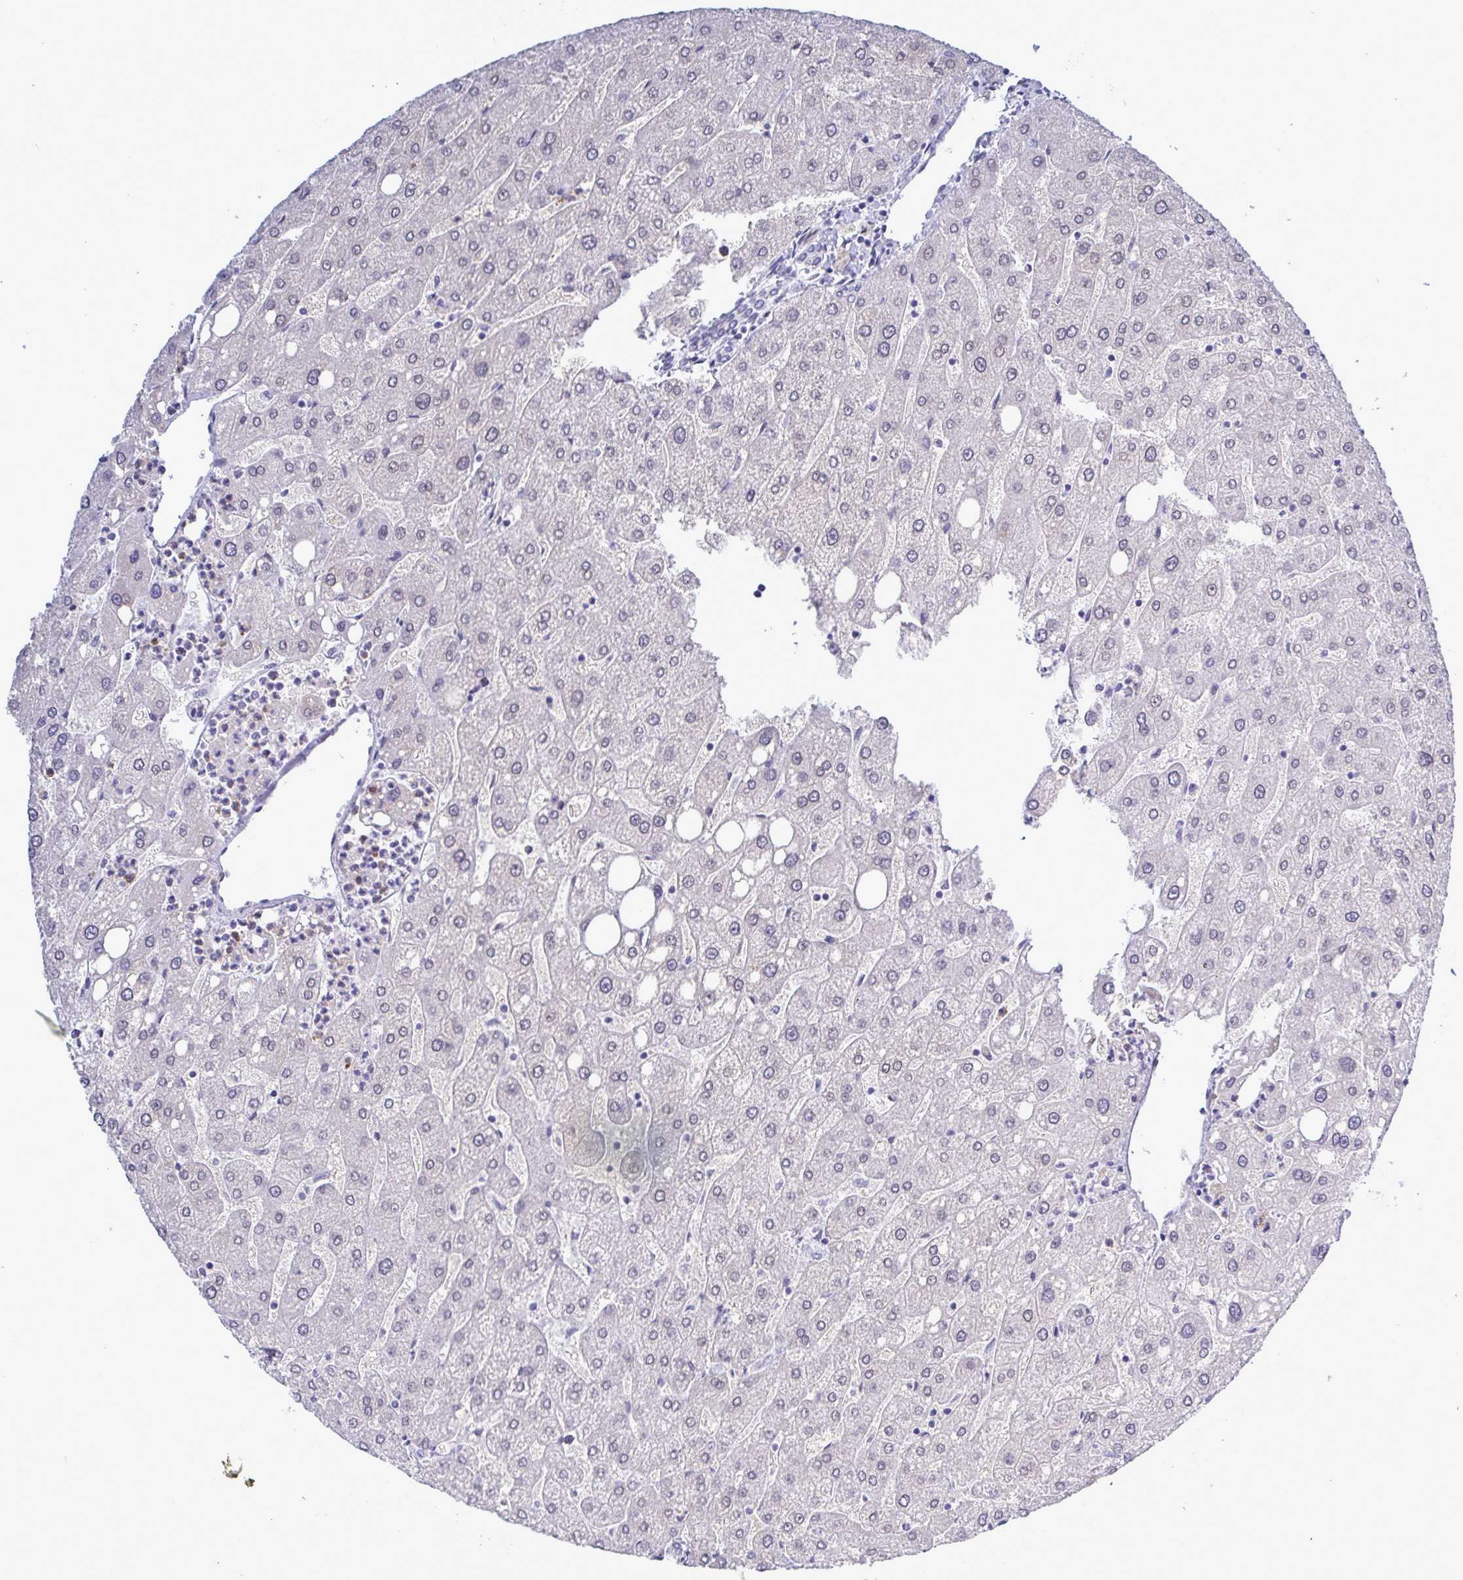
{"staining": {"intensity": "negative", "quantity": "none", "location": "none"}, "tissue": "liver", "cell_type": "Cholangiocytes", "image_type": "normal", "snomed": [{"axis": "morphology", "description": "Normal tissue, NOS"}, {"axis": "topography", "description": "Liver"}], "caption": "IHC of unremarkable human liver displays no positivity in cholangiocytes.", "gene": "MFSD4A", "patient": {"sex": "male", "age": 67}}